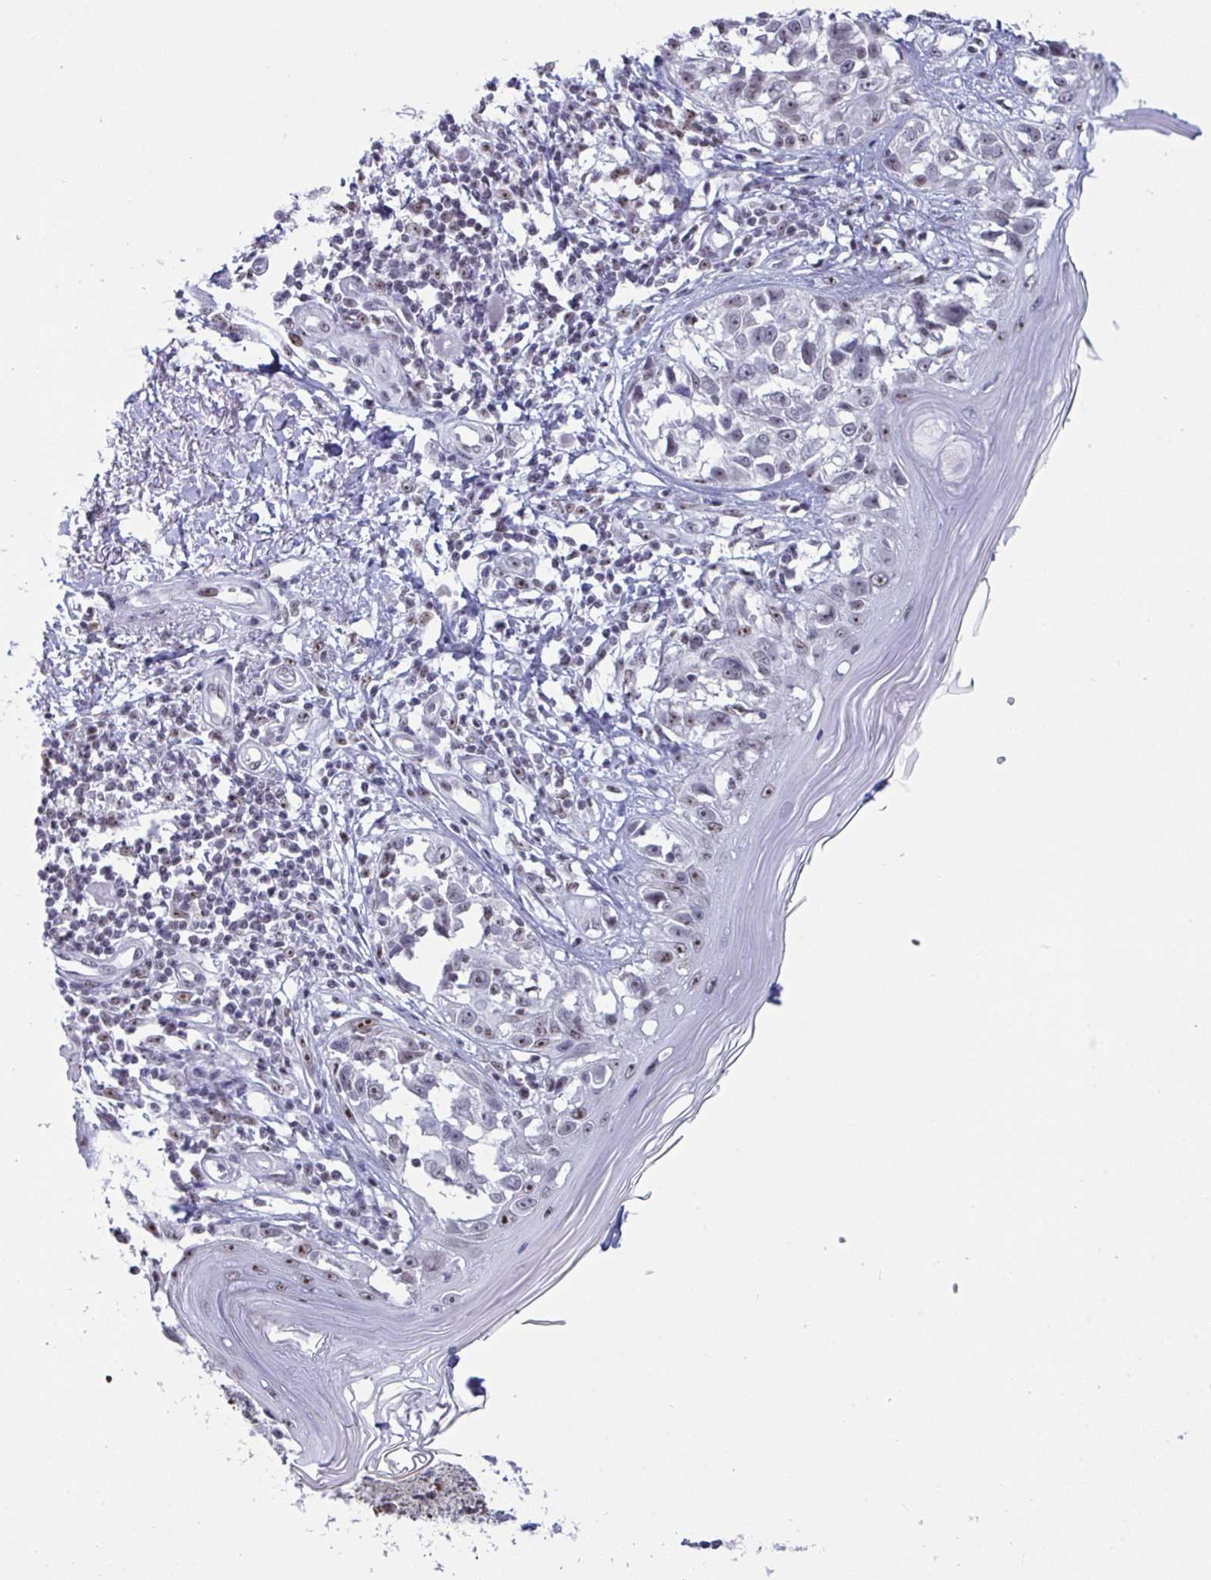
{"staining": {"intensity": "negative", "quantity": "none", "location": "none"}, "tissue": "melanoma", "cell_type": "Tumor cells", "image_type": "cancer", "snomed": [{"axis": "morphology", "description": "Malignant melanoma, NOS"}, {"axis": "topography", "description": "Skin"}], "caption": "DAB (3,3'-diaminobenzidine) immunohistochemical staining of human malignant melanoma shows no significant staining in tumor cells.", "gene": "SUPT16H", "patient": {"sex": "male", "age": 73}}